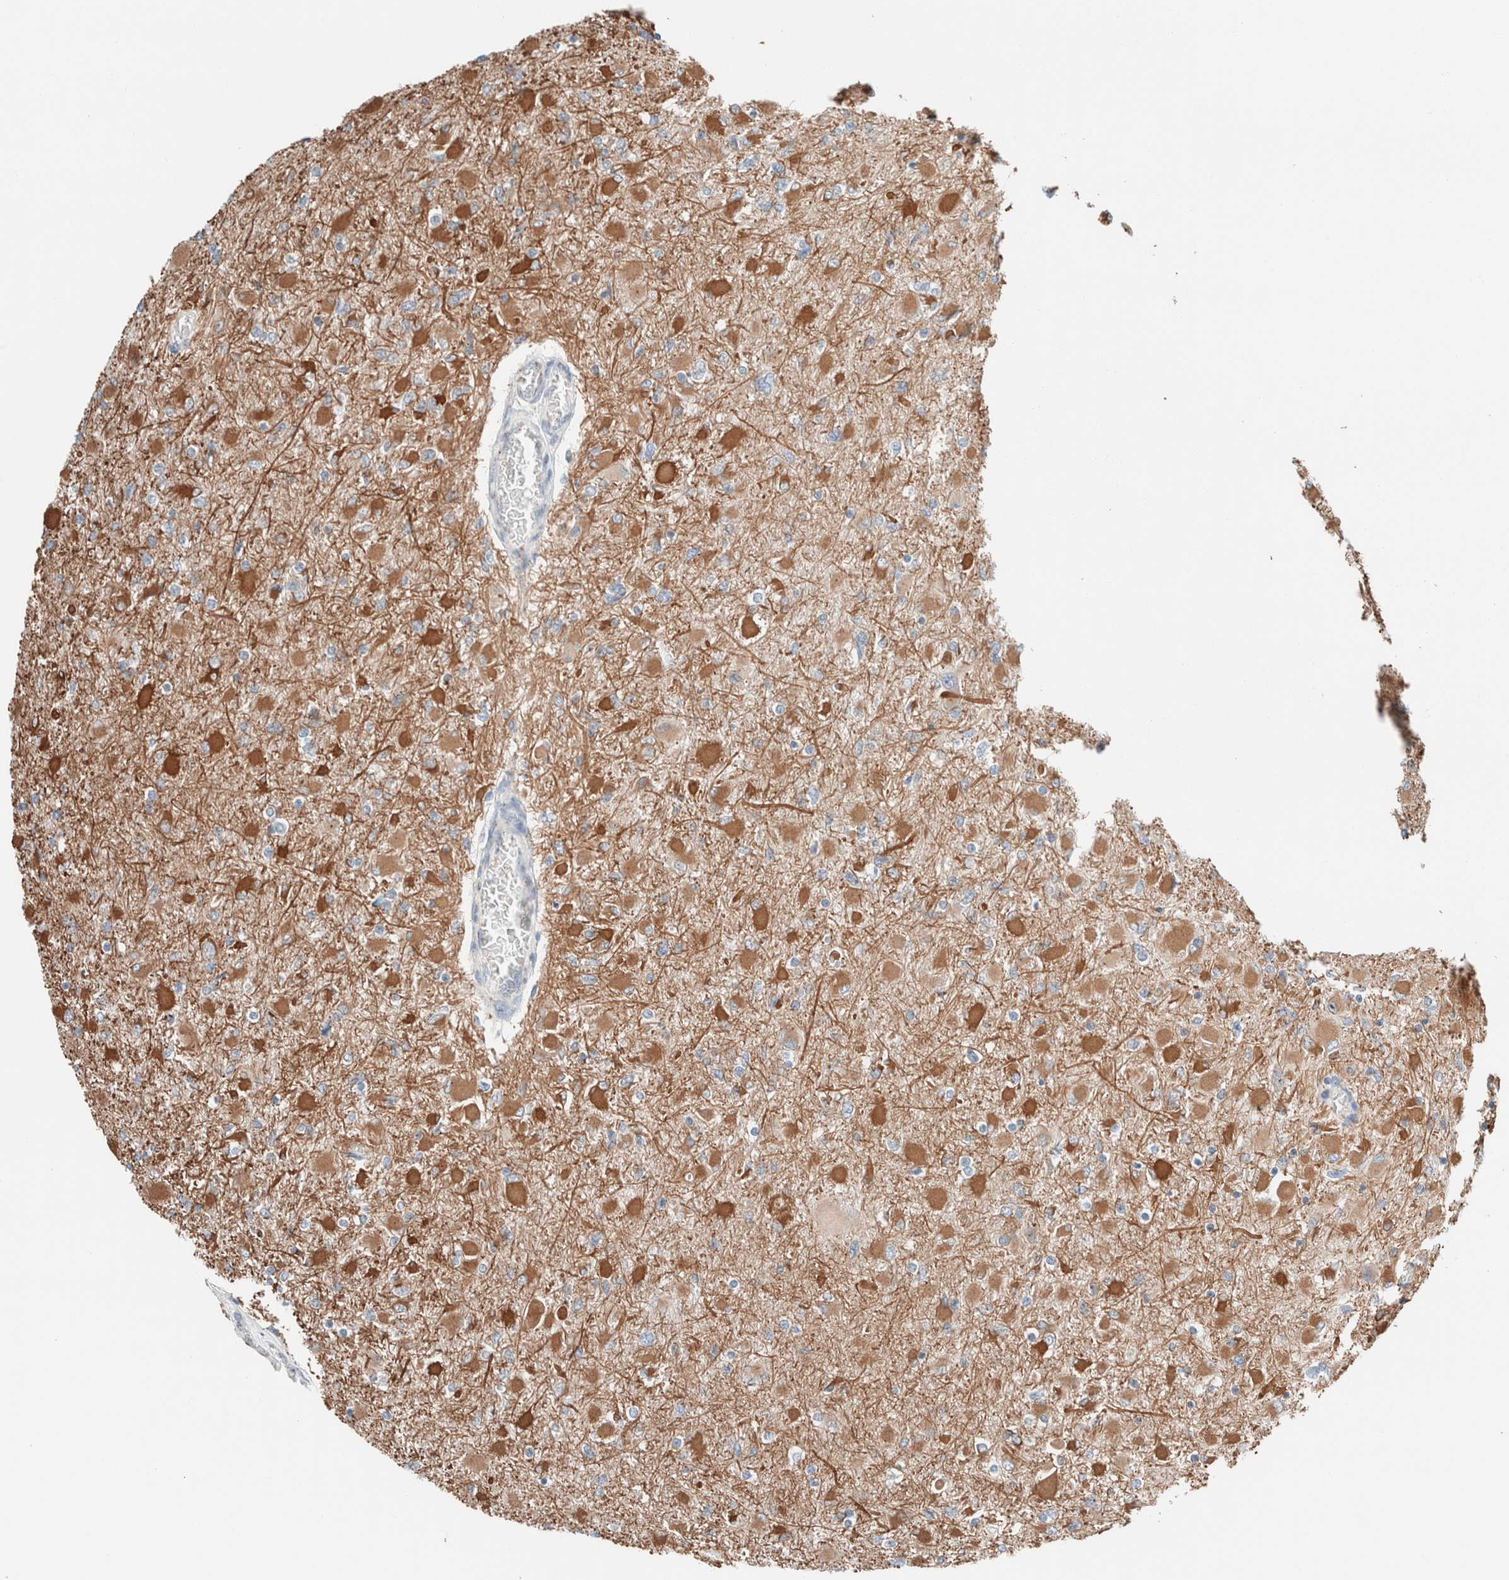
{"staining": {"intensity": "moderate", "quantity": "25%-75%", "location": "cytoplasmic/membranous"}, "tissue": "glioma", "cell_type": "Tumor cells", "image_type": "cancer", "snomed": [{"axis": "morphology", "description": "Glioma, malignant, High grade"}, {"axis": "topography", "description": "Cerebral cortex"}], "caption": "Malignant glioma (high-grade) stained for a protein (brown) demonstrates moderate cytoplasmic/membranous positive expression in approximately 25%-75% of tumor cells.", "gene": "CASC3", "patient": {"sex": "female", "age": 36}}